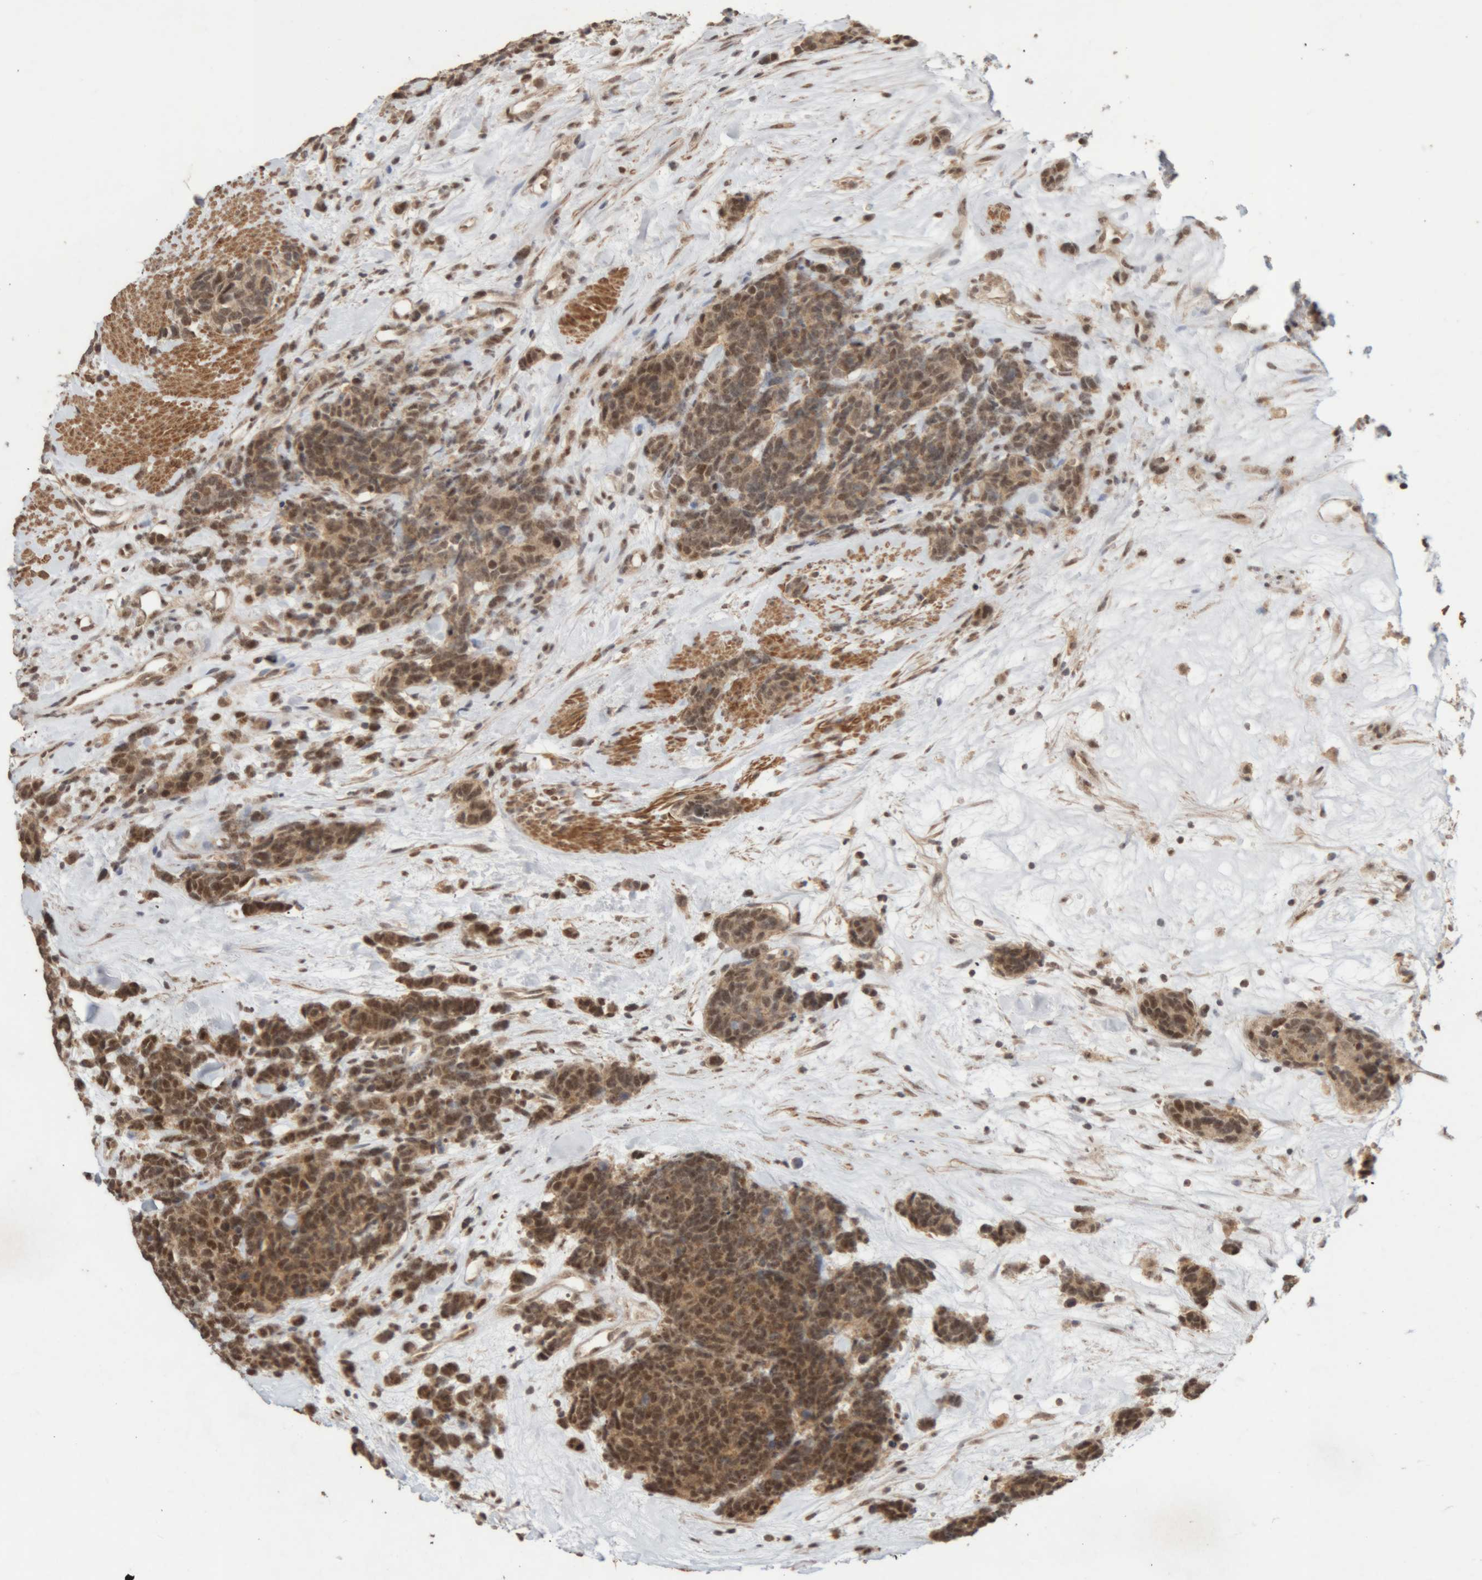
{"staining": {"intensity": "moderate", "quantity": ">75%", "location": "cytoplasmic/membranous,nuclear"}, "tissue": "carcinoid", "cell_type": "Tumor cells", "image_type": "cancer", "snomed": [{"axis": "morphology", "description": "Carcinoma, NOS"}, {"axis": "morphology", "description": "Carcinoid, malignant, NOS"}, {"axis": "topography", "description": "Urinary bladder"}], "caption": "Carcinoma stained with DAB (3,3'-diaminobenzidine) immunohistochemistry displays medium levels of moderate cytoplasmic/membranous and nuclear positivity in about >75% of tumor cells.", "gene": "KEAP1", "patient": {"sex": "male", "age": 57}}